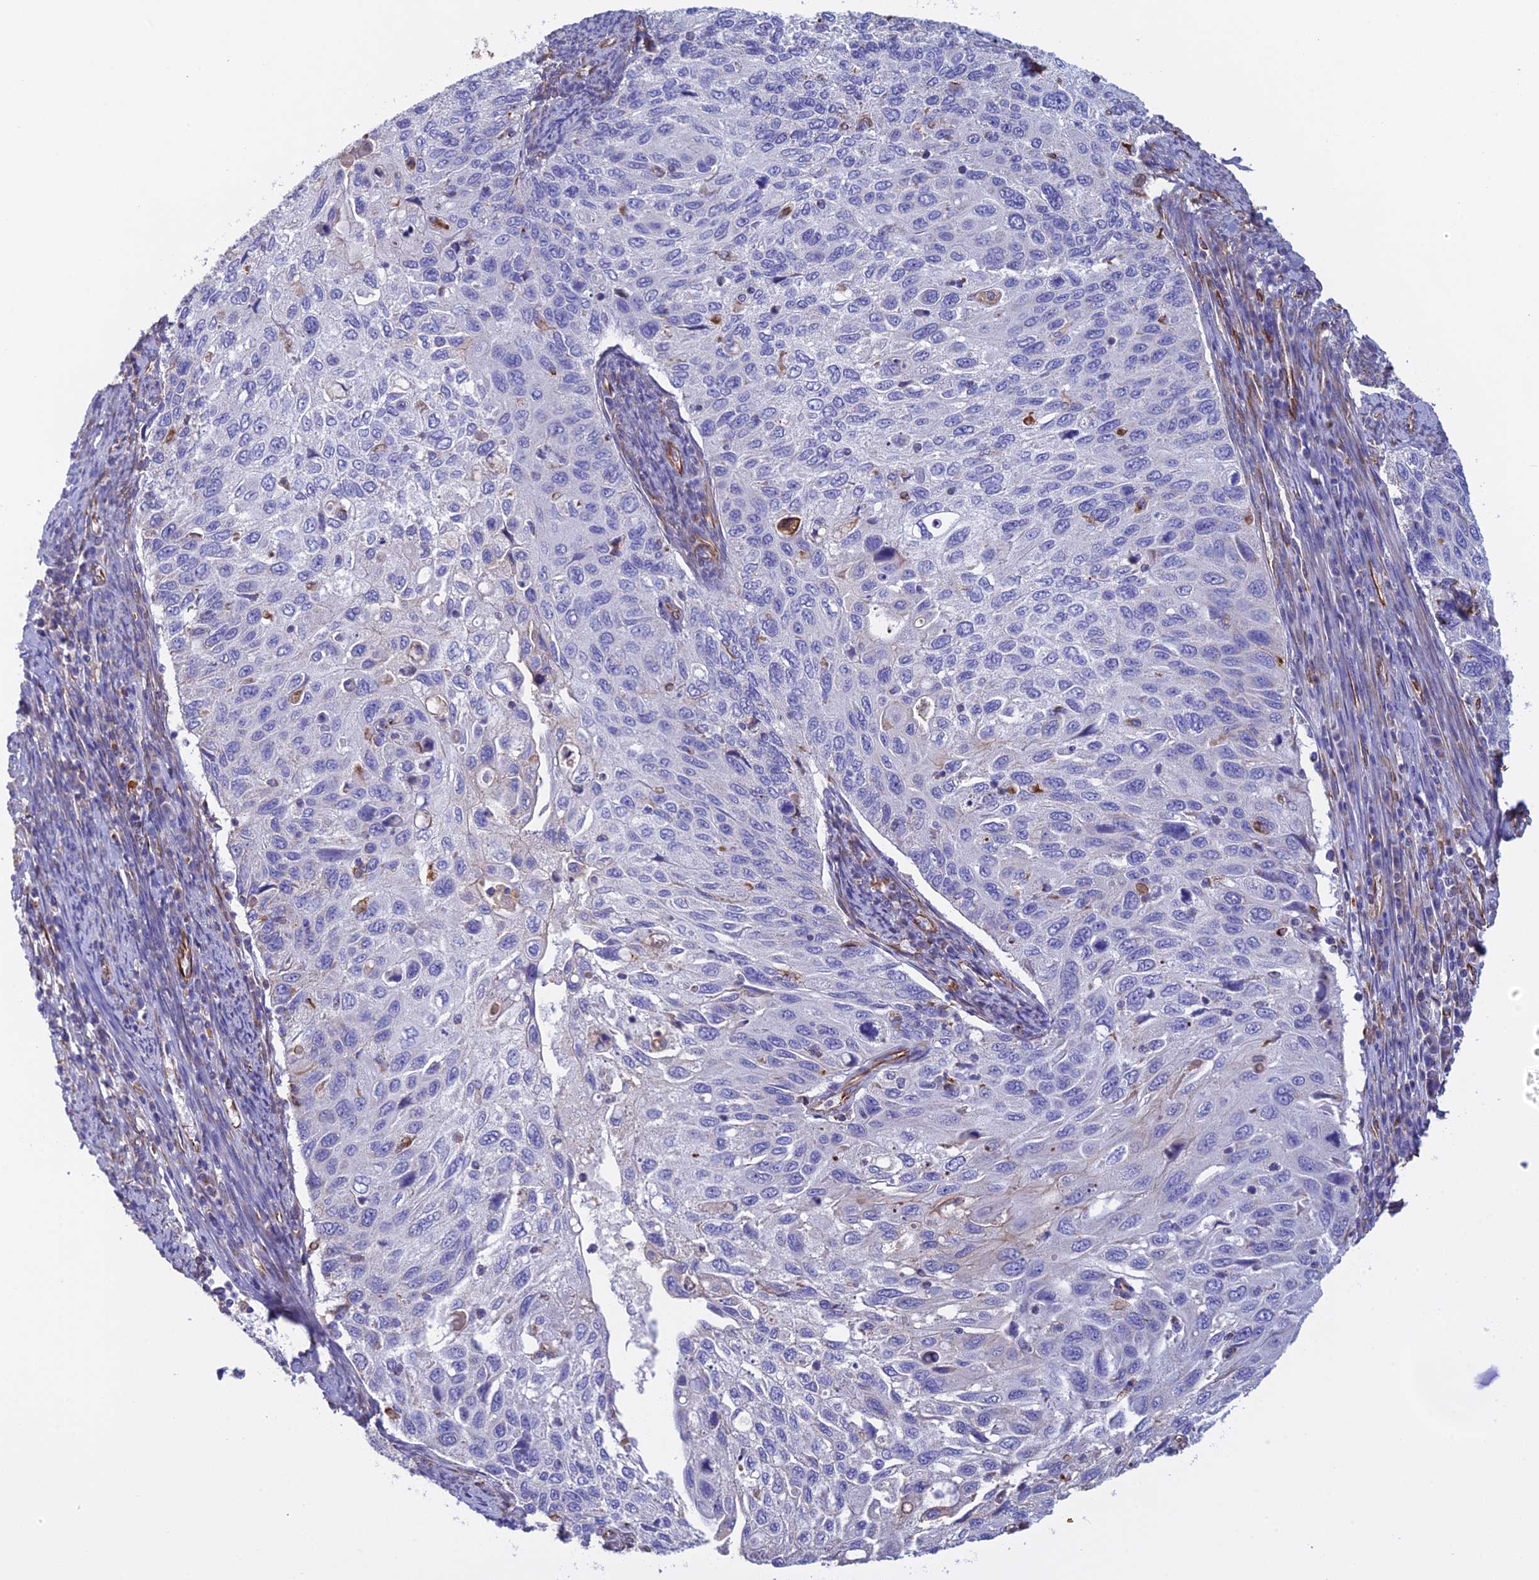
{"staining": {"intensity": "negative", "quantity": "none", "location": "none"}, "tissue": "cervical cancer", "cell_type": "Tumor cells", "image_type": "cancer", "snomed": [{"axis": "morphology", "description": "Squamous cell carcinoma, NOS"}, {"axis": "topography", "description": "Cervix"}], "caption": "DAB immunohistochemical staining of human cervical cancer shows no significant staining in tumor cells. Nuclei are stained in blue.", "gene": "FBXL20", "patient": {"sex": "female", "age": 70}}